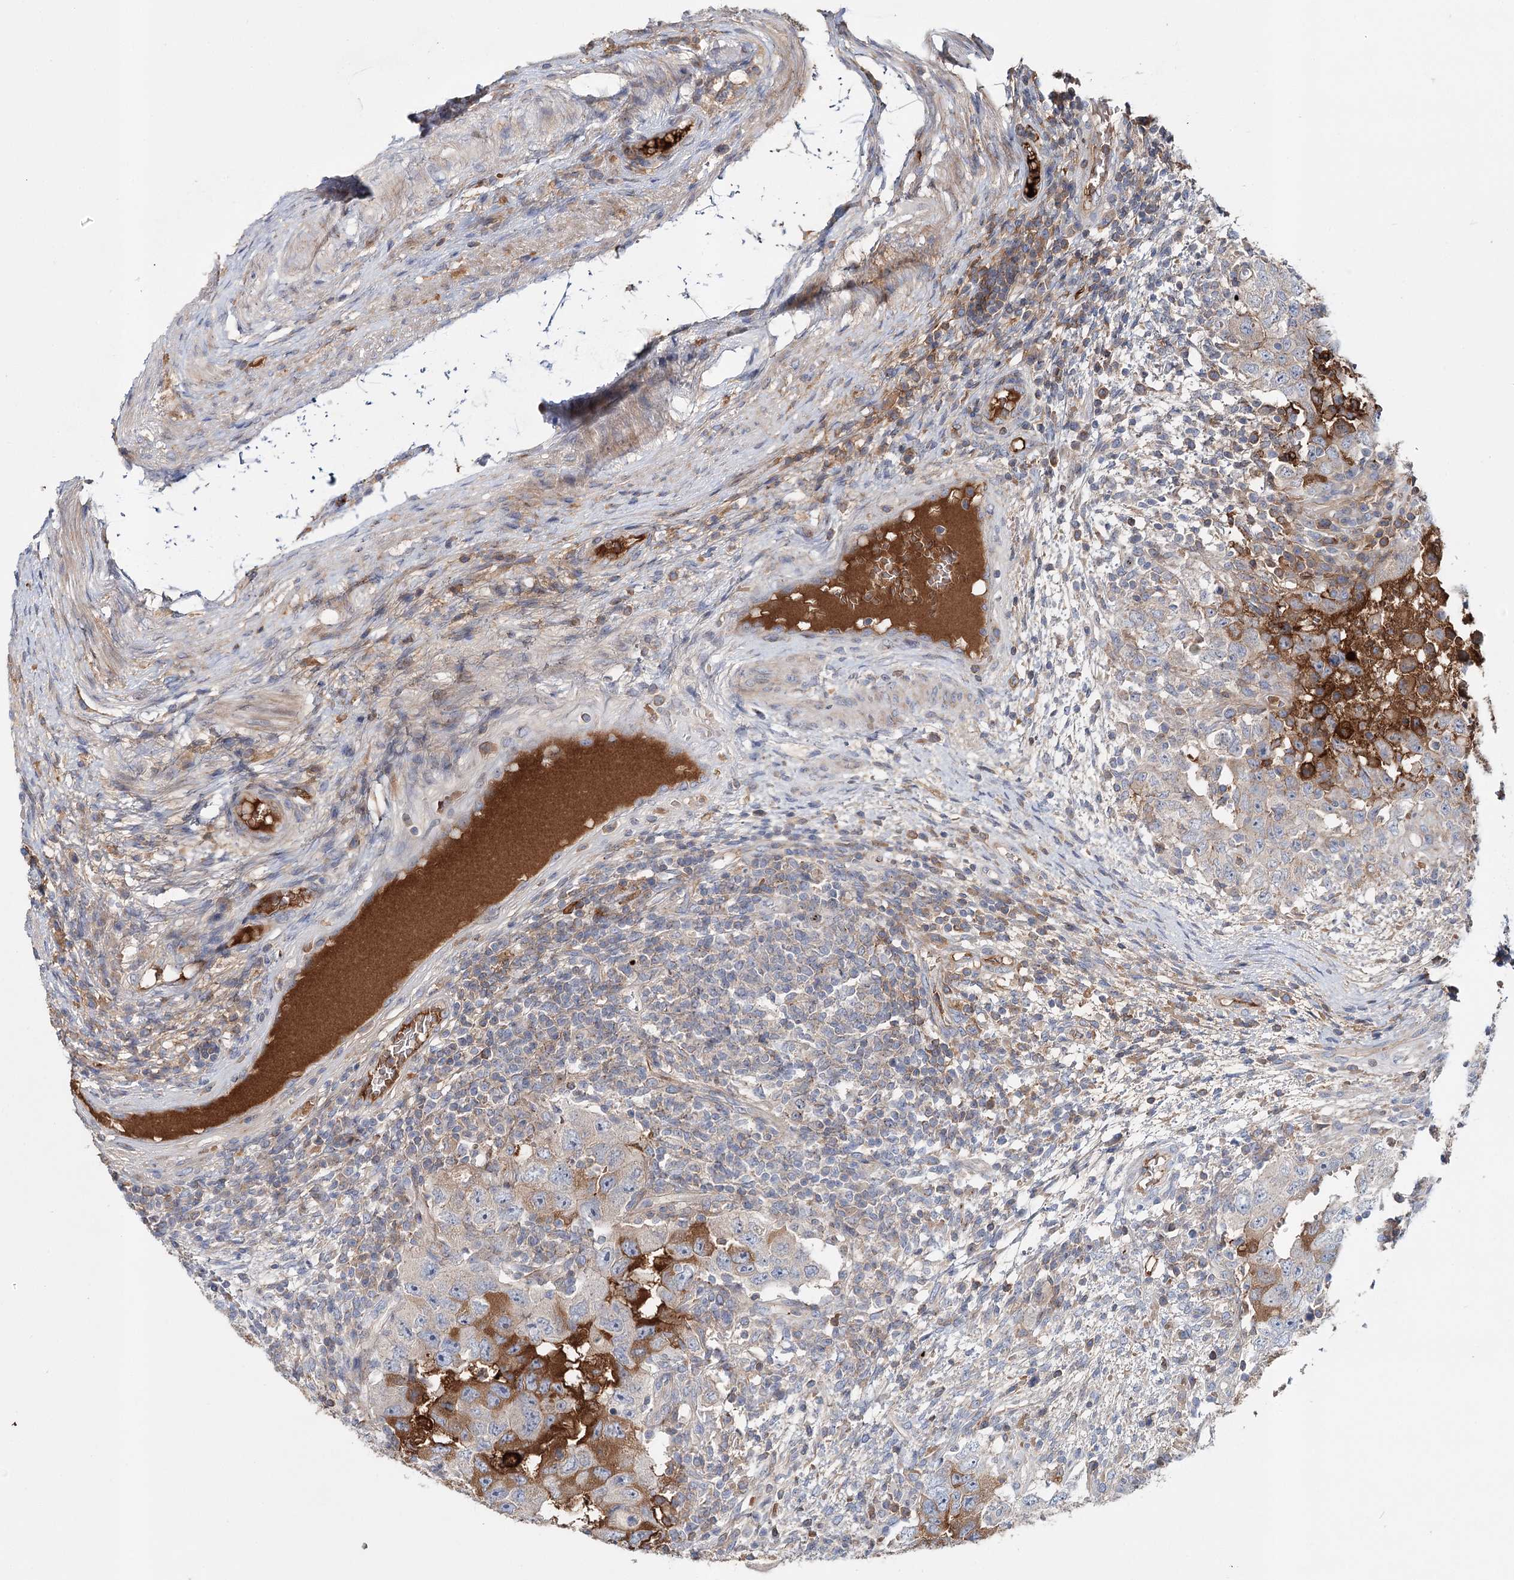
{"staining": {"intensity": "moderate", "quantity": "<25%", "location": "cytoplasmic/membranous"}, "tissue": "testis cancer", "cell_type": "Tumor cells", "image_type": "cancer", "snomed": [{"axis": "morphology", "description": "Carcinoma, Embryonal, NOS"}, {"axis": "topography", "description": "Testis"}], "caption": "Immunohistochemistry (IHC) (DAB) staining of testis embryonal carcinoma demonstrates moderate cytoplasmic/membranous protein positivity in approximately <25% of tumor cells. (Stains: DAB (3,3'-diaminobenzidine) in brown, nuclei in blue, Microscopy: brightfield microscopy at high magnification).", "gene": "ALKBH8", "patient": {"sex": "male", "age": 26}}